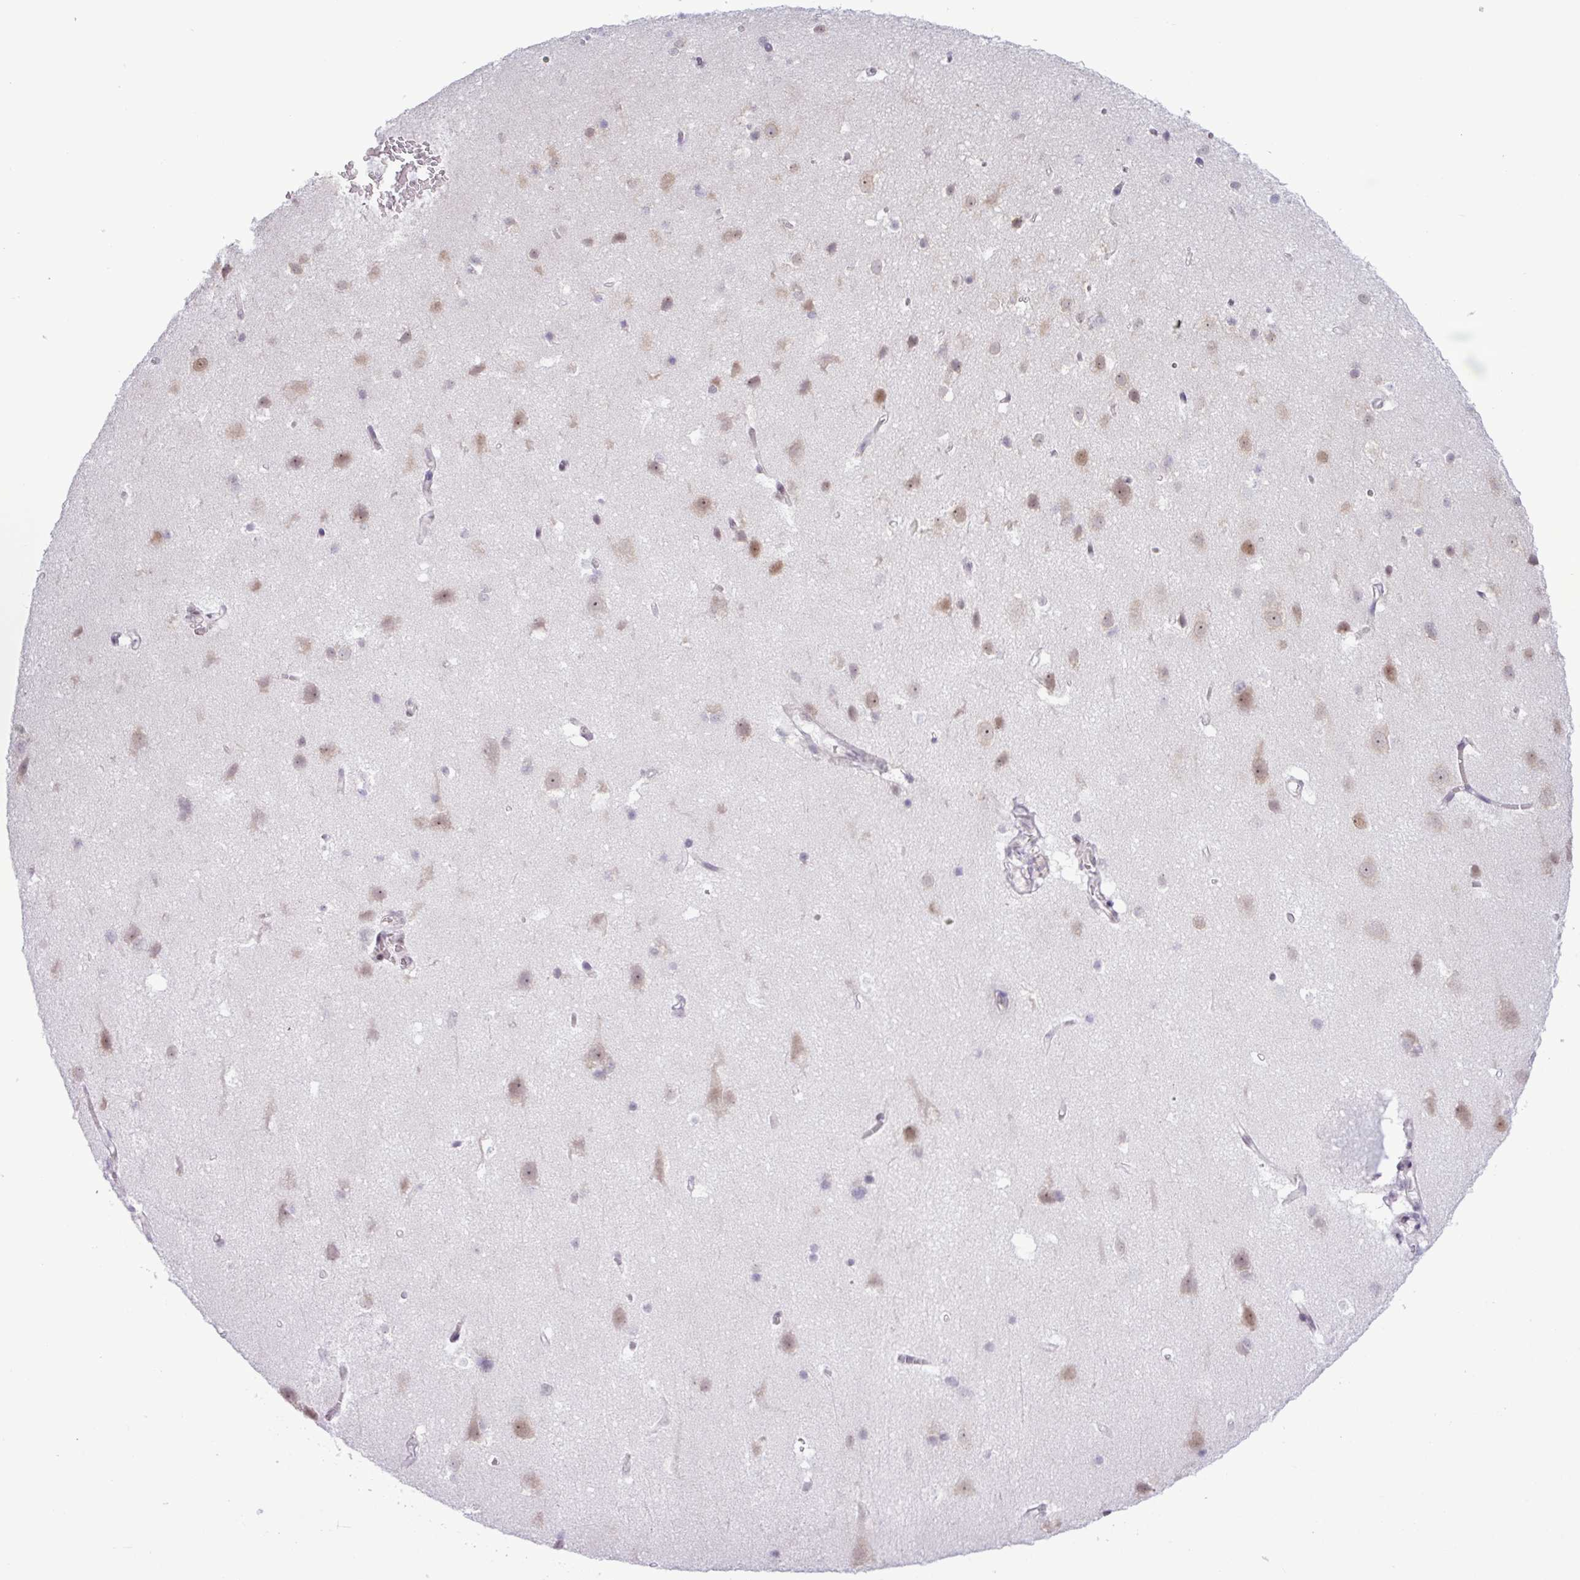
{"staining": {"intensity": "negative", "quantity": "none", "location": "none"}, "tissue": "cerebral cortex", "cell_type": "Endothelial cells", "image_type": "normal", "snomed": [{"axis": "morphology", "description": "Normal tissue, NOS"}, {"axis": "topography", "description": "Cerebral cortex"}], "caption": "High power microscopy micrograph of an immunohistochemistry (IHC) histopathology image of normal cerebral cortex, revealing no significant positivity in endothelial cells. (Brightfield microscopy of DAB (3,3'-diaminobenzidine) IHC at high magnification).", "gene": "ELOA2", "patient": {"sex": "male", "age": 37}}